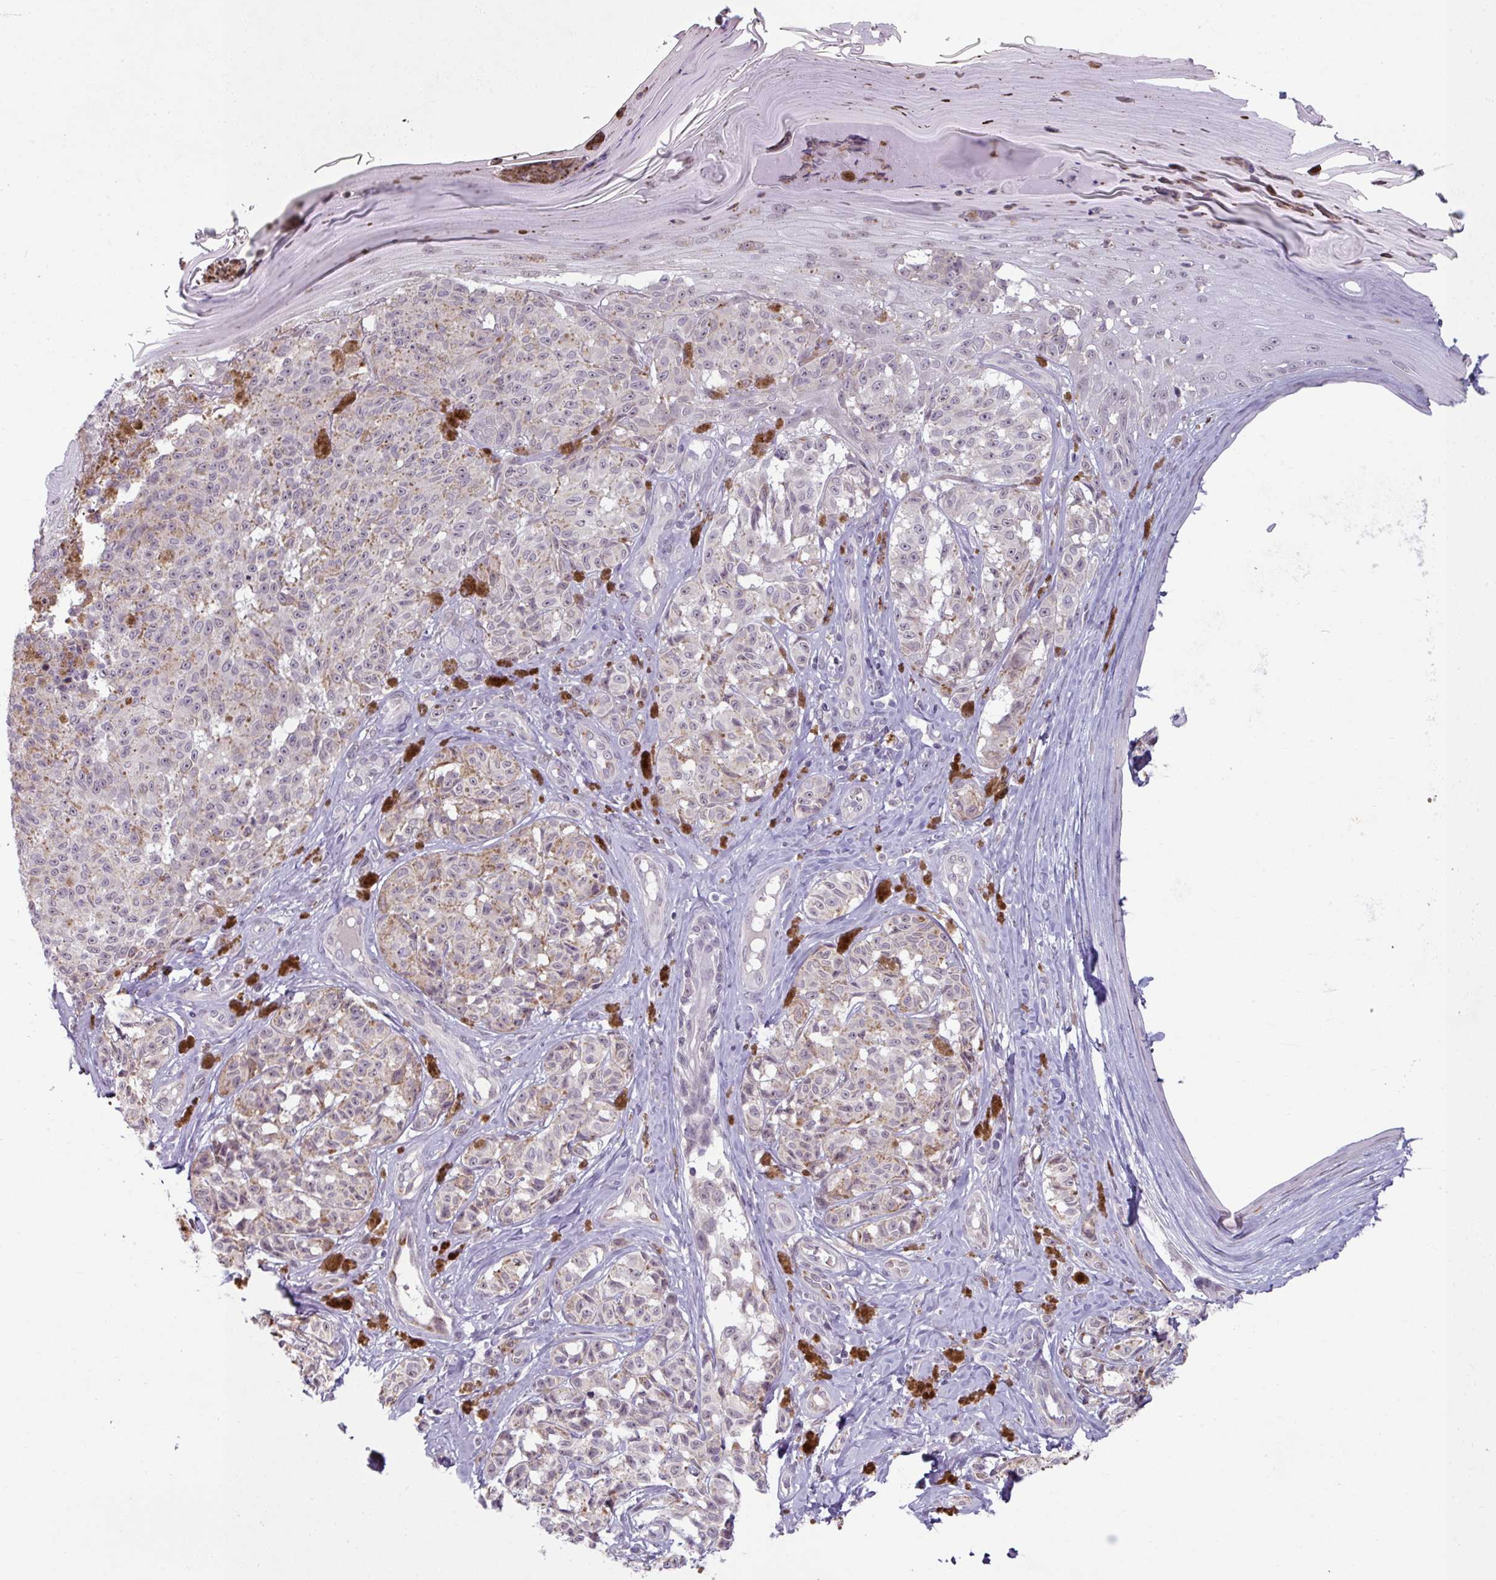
{"staining": {"intensity": "weak", "quantity": "<25%", "location": "nuclear"}, "tissue": "melanoma", "cell_type": "Tumor cells", "image_type": "cancer", "snomed": [{"axis": "morphology", "description": "Malignant melanoma, NOS"}, {"axis": "topography", "description": "Skin"}], "caption": "Immunohistochemistry (IHC) photomicrograph of human malignant melanoma stained for a protein (brown), which reveals no expression in tumor cells.", "gene": "UVSSA", "patient": {"sex": "female", "age": 65}}